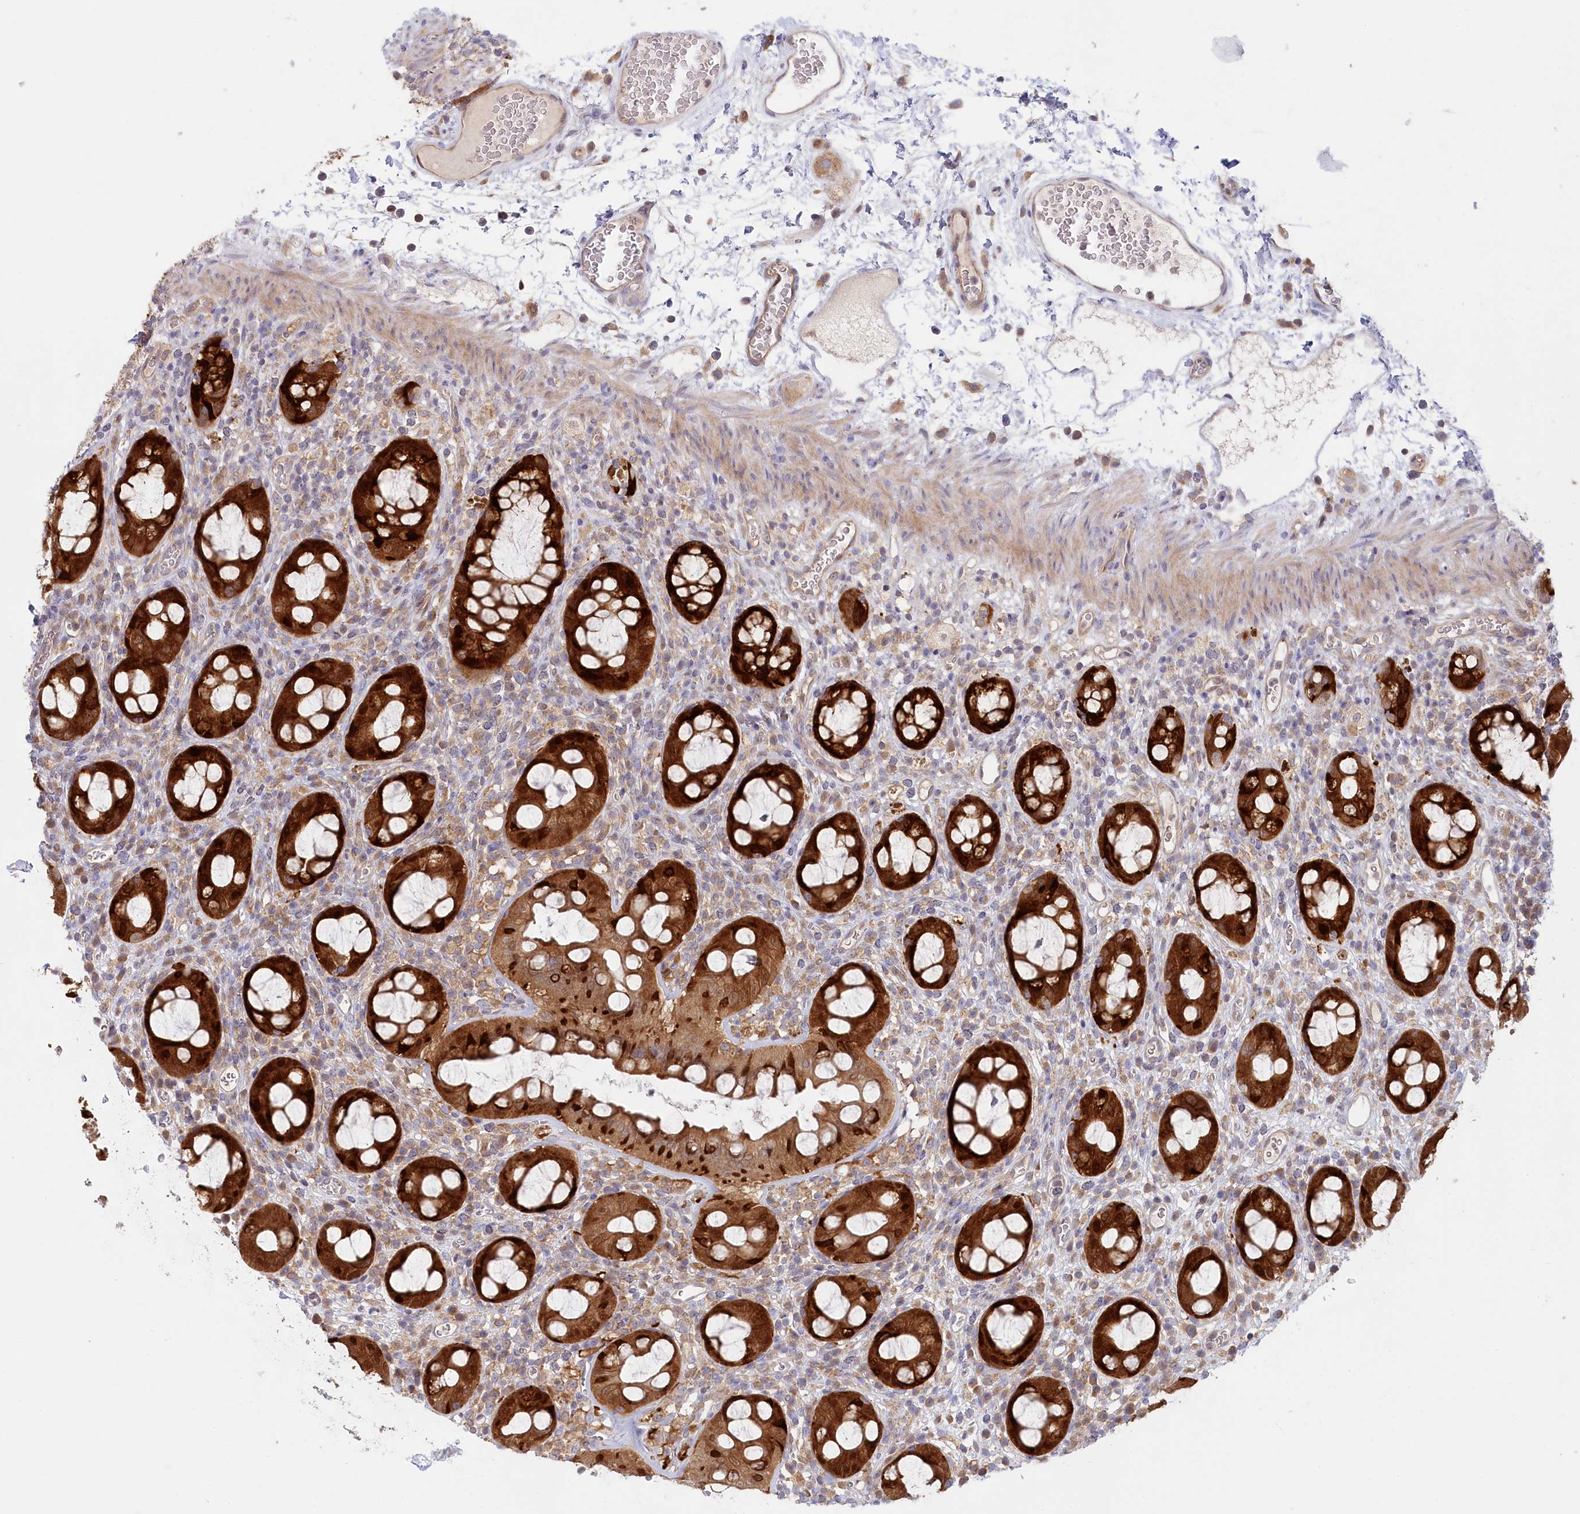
{"staining": {"intensity": "strong", "quantity": ">75%", "location": "cytoplasmic/membranous"}, "tissue": "rectum", "cell_type": "Glandular cells", "image_type": "normal", "snomed": [{"axis": "morphology", "description": "Normal tissue, NOS"}, {"axis": "topography", "description": "Rectum"}], "caption": "High-magnification brightfield microscopy of normal rectum stained with DAB (brown) and counterstained with hematoxylin (blue). glandular cells exhibit strong cytoplasmic/membranous staining is appreciated in about>75% of cells.", "gene": "PAIP2", "patient": {"sex": "female", "age": 57}}